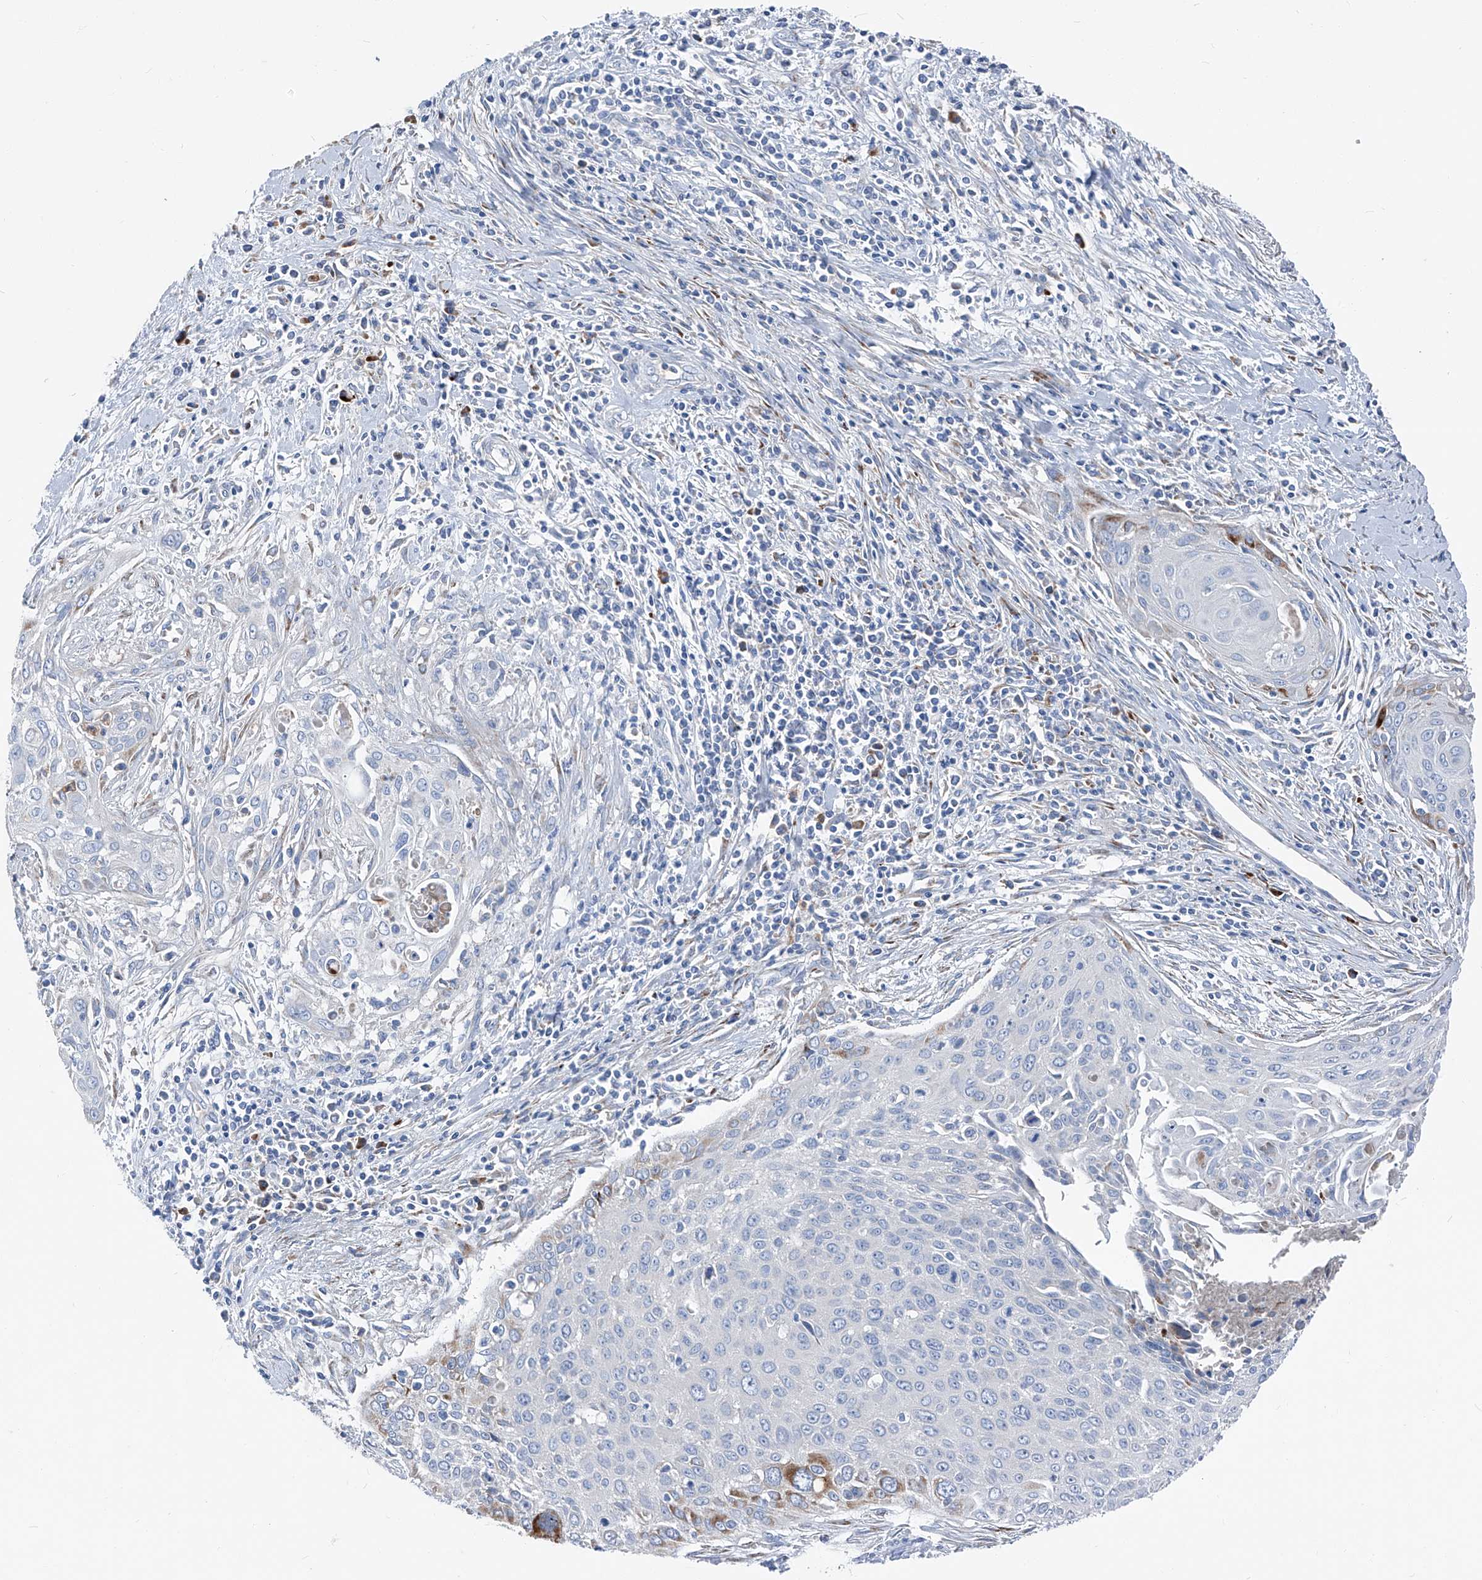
{"staining": {"intensity": "negative", "quantity": "none", "location": "none"}, "tissue": "cervical cancer", "cell_type": "Tumor cells", "image_type": "cancer", "snomed": [{"axis": "morphology", "description": "Squamous cell carcinoma, NOS"}, {"axis": "topography", "description": "Cervix"}], "caption": "Immunohistochemical staining of cervical cancer (squamous cell carcinoma) shows no significant expression in tumor cells.", "gene": "IFI27", "patient": {"sex": "female", "age": 55}}